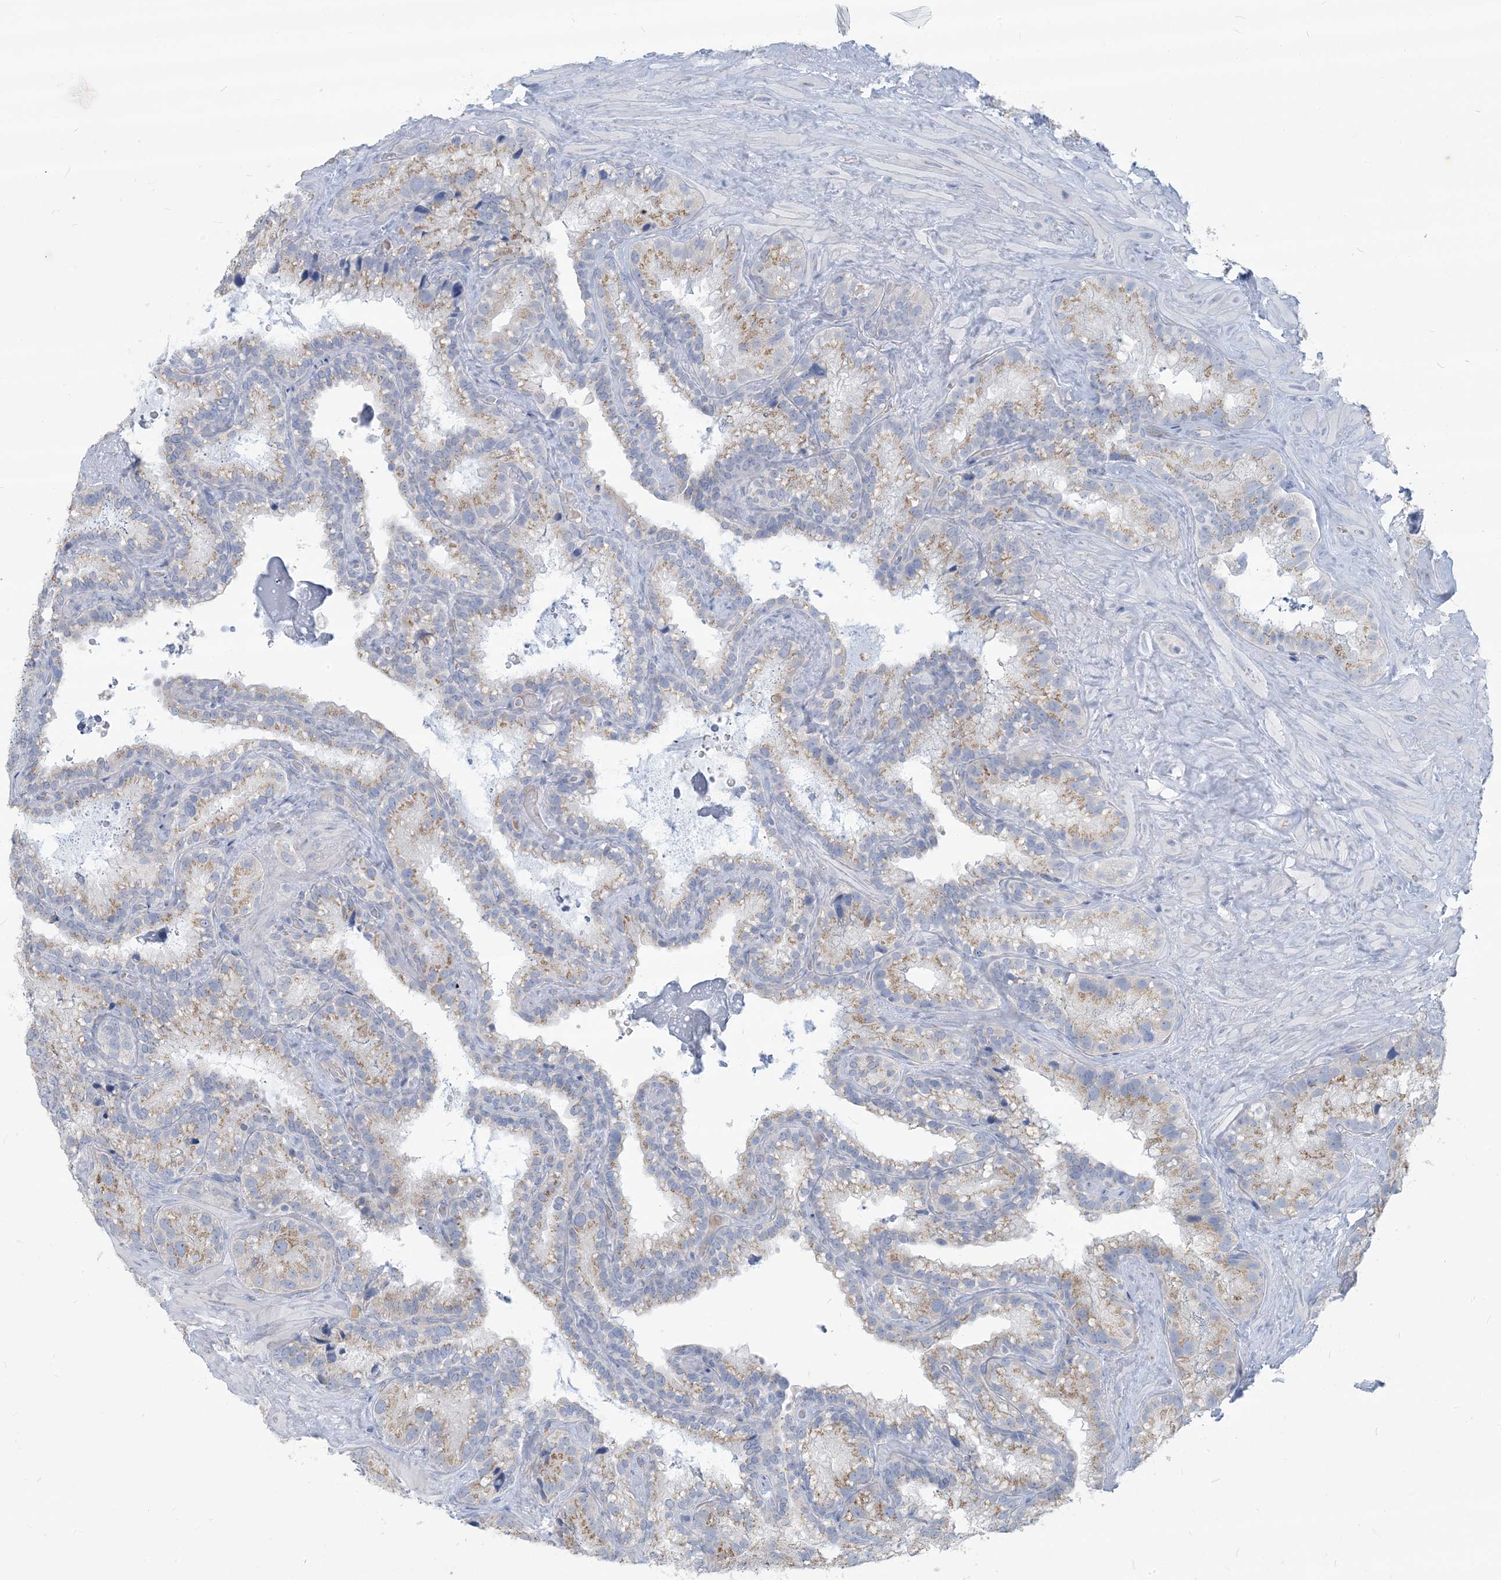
{"staining": {"intensity": "moderate", "quantity": "25%-75%", "location": "cytoplasmic/membranous"}, "tissue": "seminal vesicle", "cell_type": "Glandular cells", "image_type": "normal", "snomed": [{"axis": "morphology", "description": "Normal tissue, NOS"}, {"axis": "topography", "description": "Prostate"}, {"axis": "topography", "description": "Seminal veicle"}], "caption": "Glandular cells display medium levels of moderate cytoplasmic/membranous staining in about 25%-75% of cells in normal human seminal vesicle. Nuclei are stained in blue.", "gene": "SCML1", "patient": {"sex": "male", "age": 68}}